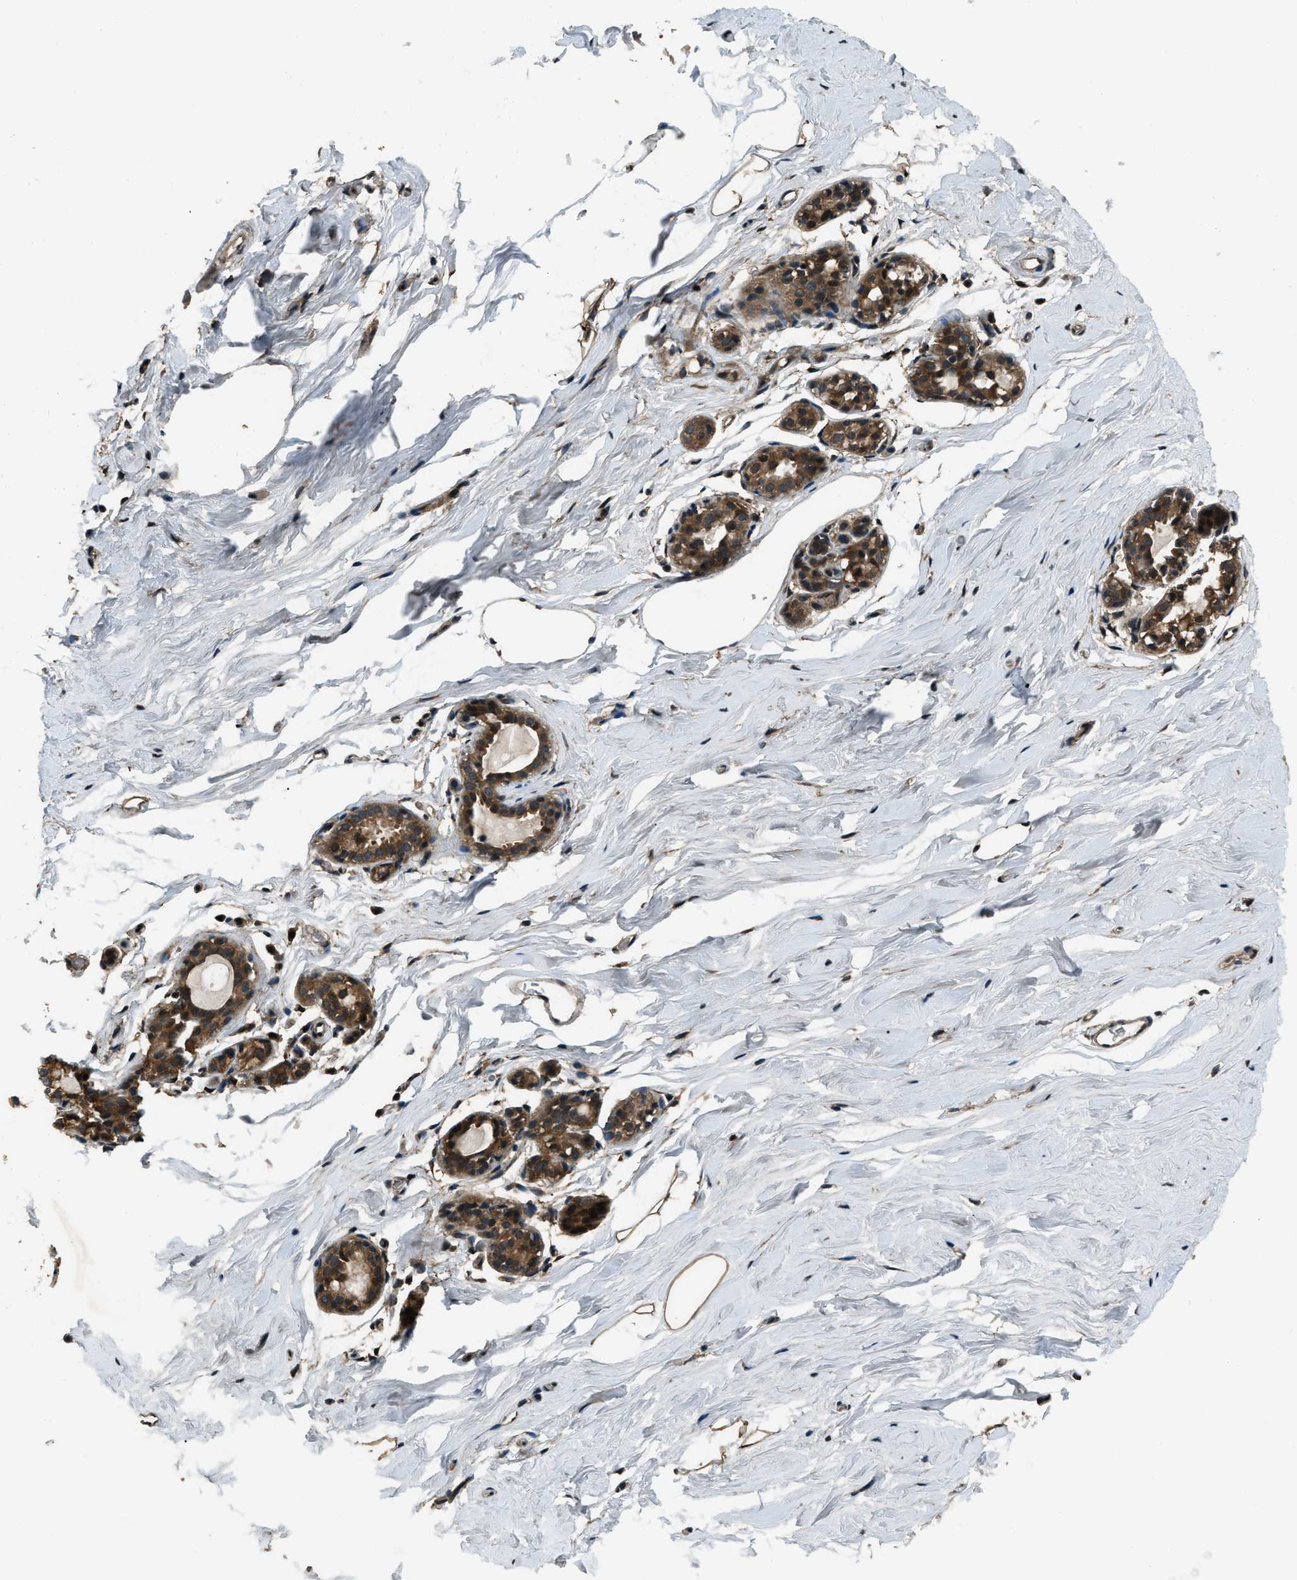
{"staining": {"intensity": "moderate", "quantity": ">75%", "location": "cytoplasmic/membranous"}, "tissue": "breast", "cell_type": "Adipocytes", "image_type": "normal", "snomed": [{"axis": "morphology", "description": "Normal tissue, NOS"}, {"axis": "topography", "description": "Breast"}], "caption": "Adipocytes show medium levels of moderate cytoplasmic/membranous expression in about >75% of cells in unremarkable human breast.", "gene": "NUDCD3", "patient": {"sex": "female", "age": 62}}